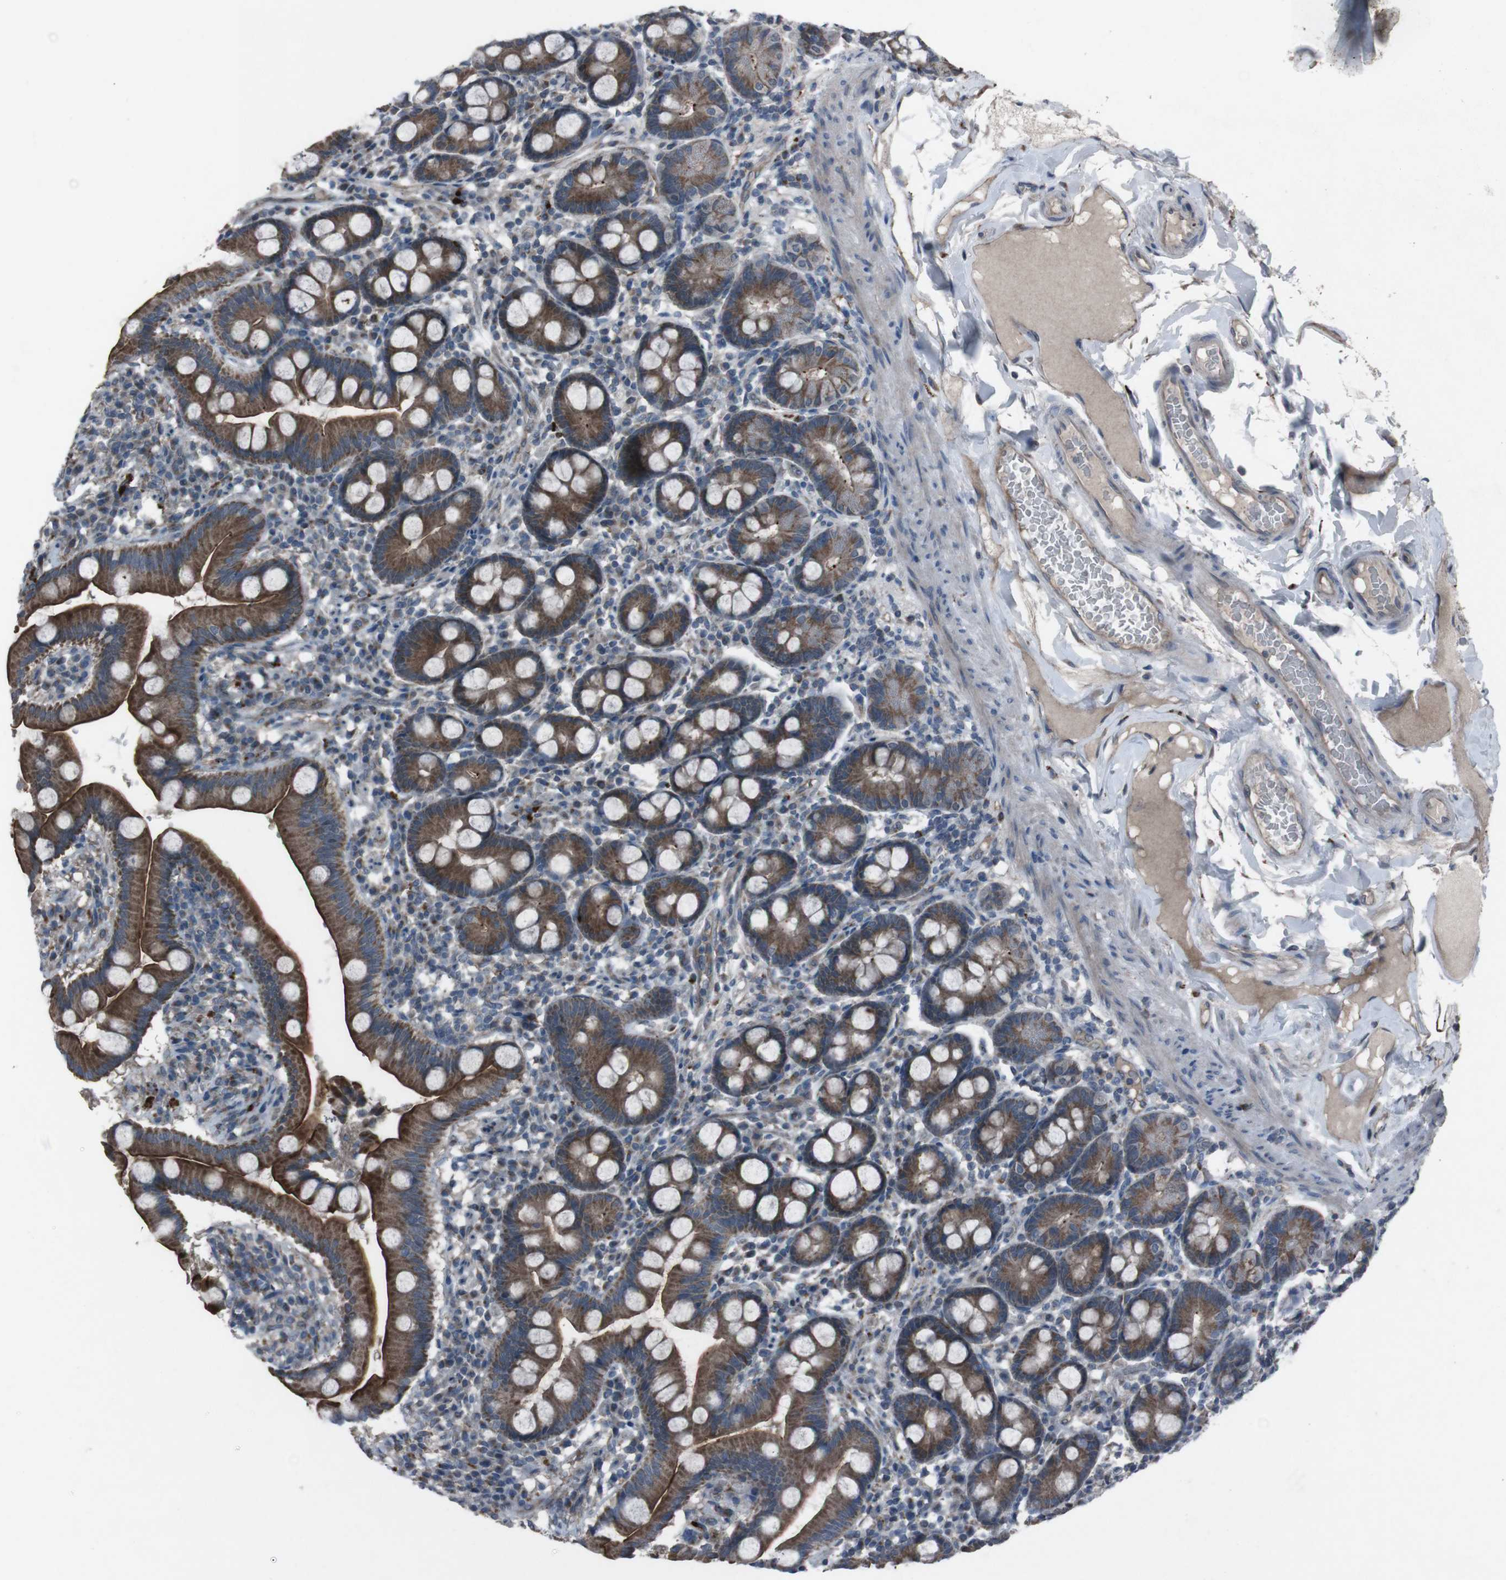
{"staining": {"intensity": "strong", "quantity": ">75%", "location": "cytoplasmic/membranous"}, "tissue": "duodenum", "cell_type": "Glandular cells", "image_type": "normal", "snomed": [{"axis": "morphology", "description": "Normal tissue, NOS"}, {"axis": "topography", "description": "Duodenum"}], "caption": "Protein expression analysis of normal duodenum displays strong cytoplasmic/membranous staining in about >75% of glandular cells. (DAB = brown stain, brightfield microscopy at high magnification).", "gene": "EFNA5", "patient": {"sex": "male", "age": 50}}